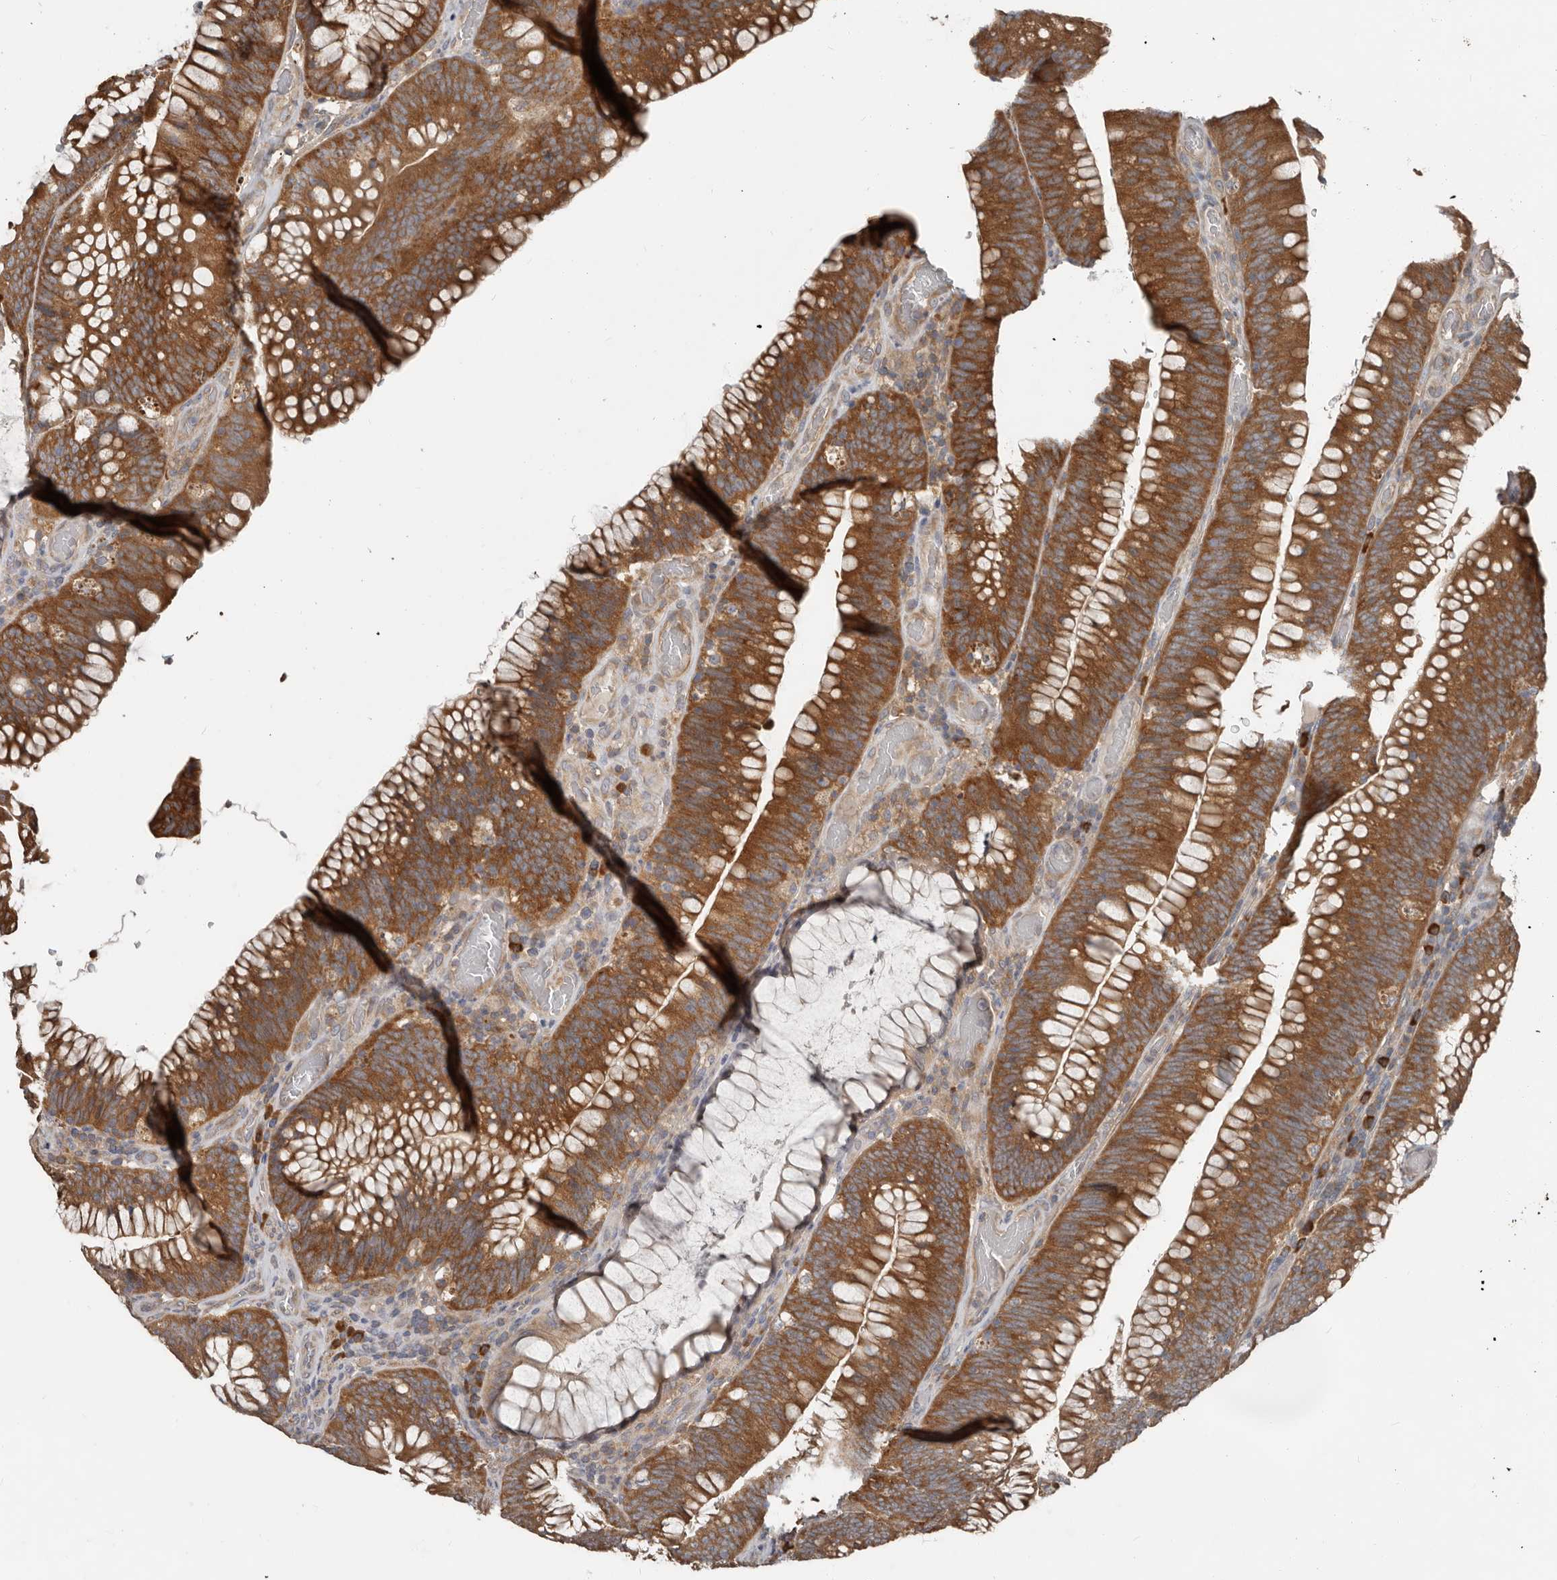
{"staining": {"intensity": "strong", "quantity": ">75%", "location": "cytoplasmic/membranous"}, "tissue": "colorectal cancer", "cell_type": "Tumor cells", "image_type": "cancer", "snomed": [{"axis": "morphology", "description": "Normal tissue, NOS"}, {"axis": "topography", "description": "Colon"}], "caption": "Immunohistochemistry staining of colorectal cancer, which shows high levels of strong cytoplasmic/membranous staining in approximately >75% of tumor cells indicating strong cytoplasmic/membranous protein staining. The staining was performed using DAB (brown) for protein detection and nuclei were counterstained in hematoxylin (blue).", "gene": "AKNAD1", "patient": {"sex": "female", "age": 82}}